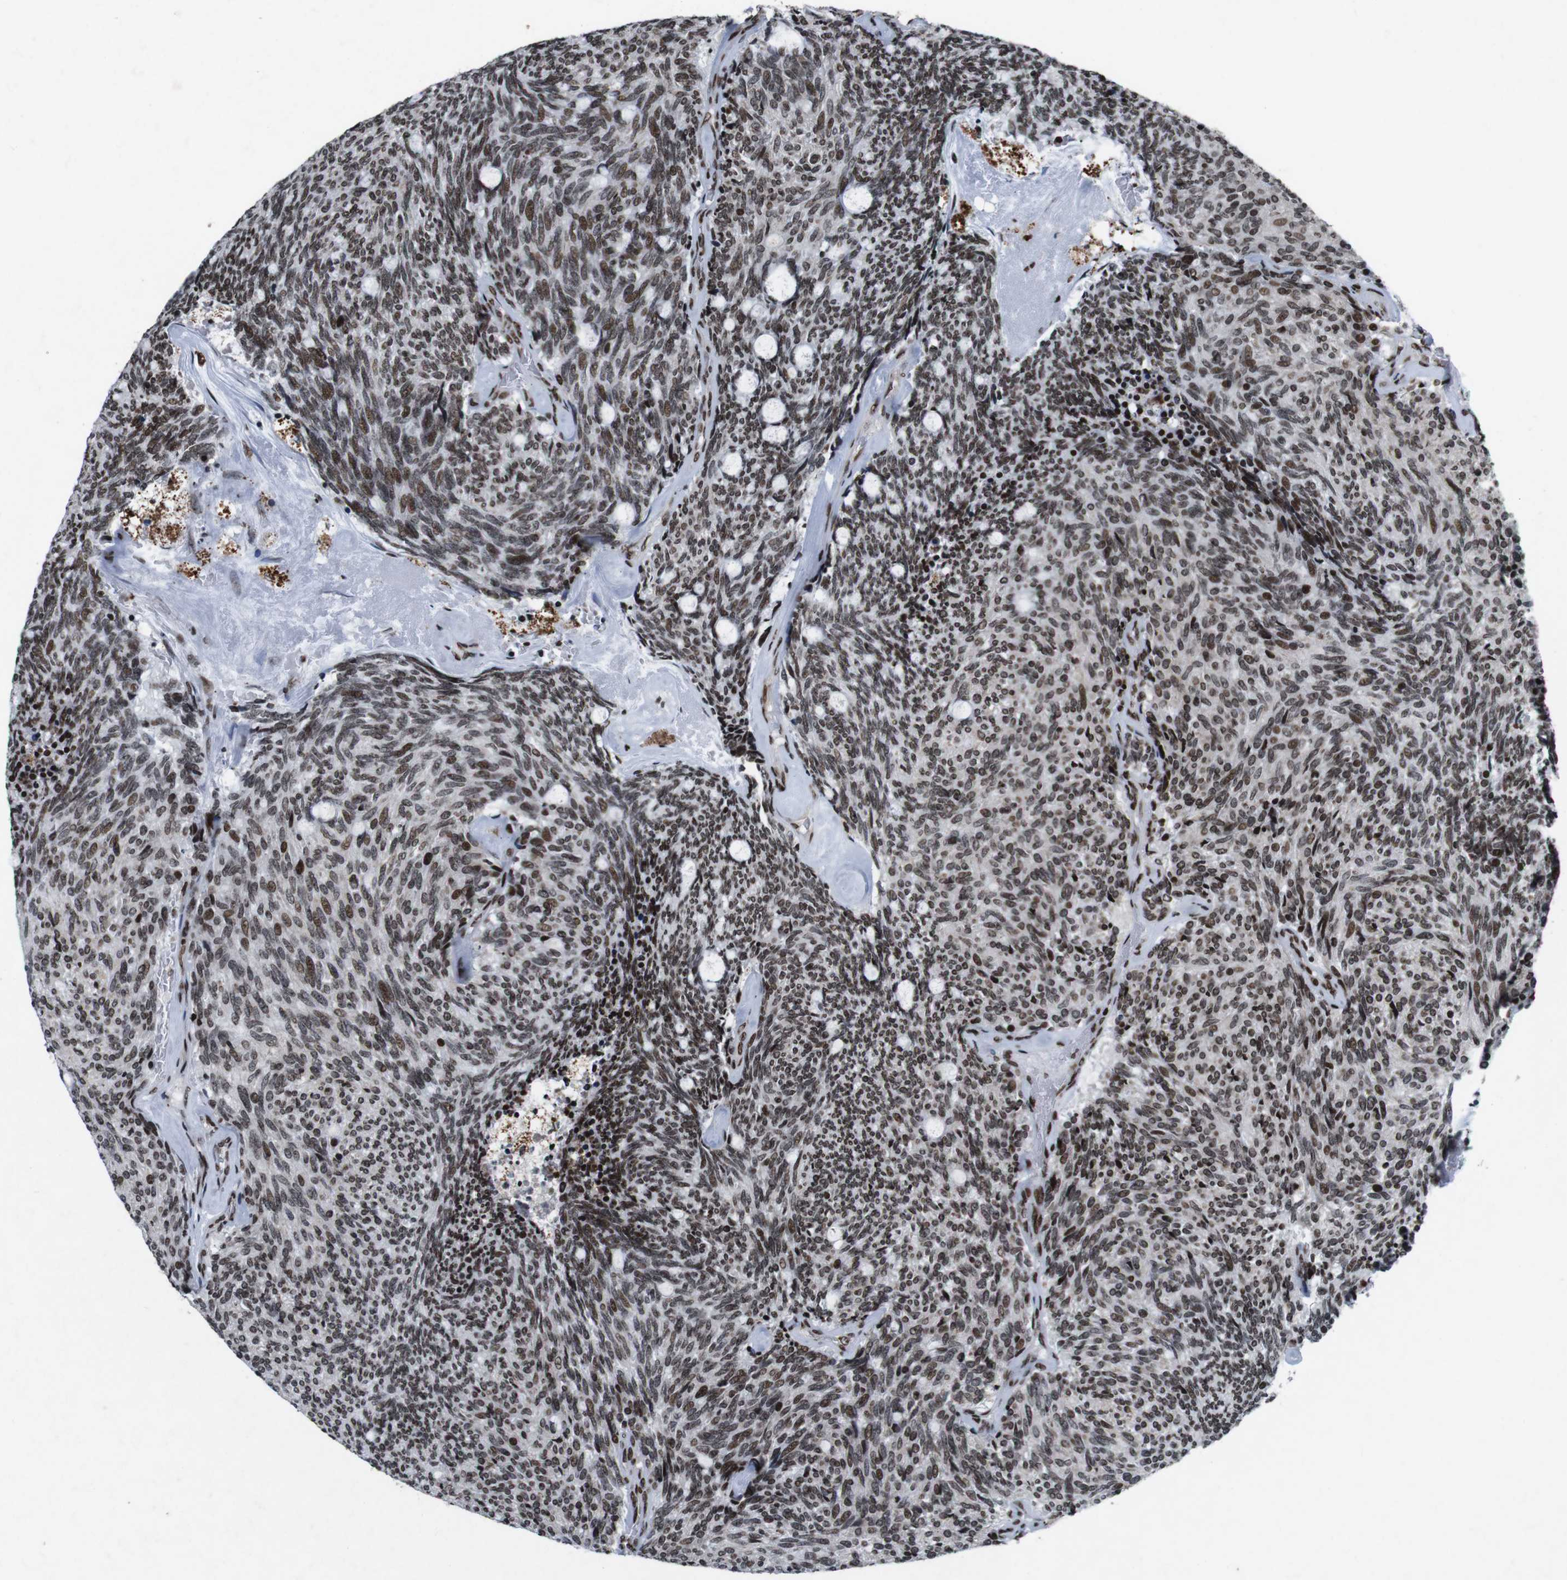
{"staining": {"intensity": "moderate", "quantity": ">75%", "location": "nuclear"}, "tissue": "carcinoid", "cell_type": "Tumor cells", "image_type": "cancer", "snomed": [{"axis": "morphology", "description": "Carcinoid, malignant, NOS"}, {"axis": "topography", "description": "Pancreas"}], "caption": "High-magnification brightfield microscopy of carcinoid (malignant) stained with DAB (3,3'-diaminobenzidine) (brown) and counterstained with hematoxylin (blue). tumor cells exhibit moderate nuclear expression is identified in approximately>75% of cells.", "gene": "MAGEH1", "patient": {"sex": "female", "age": 54}}